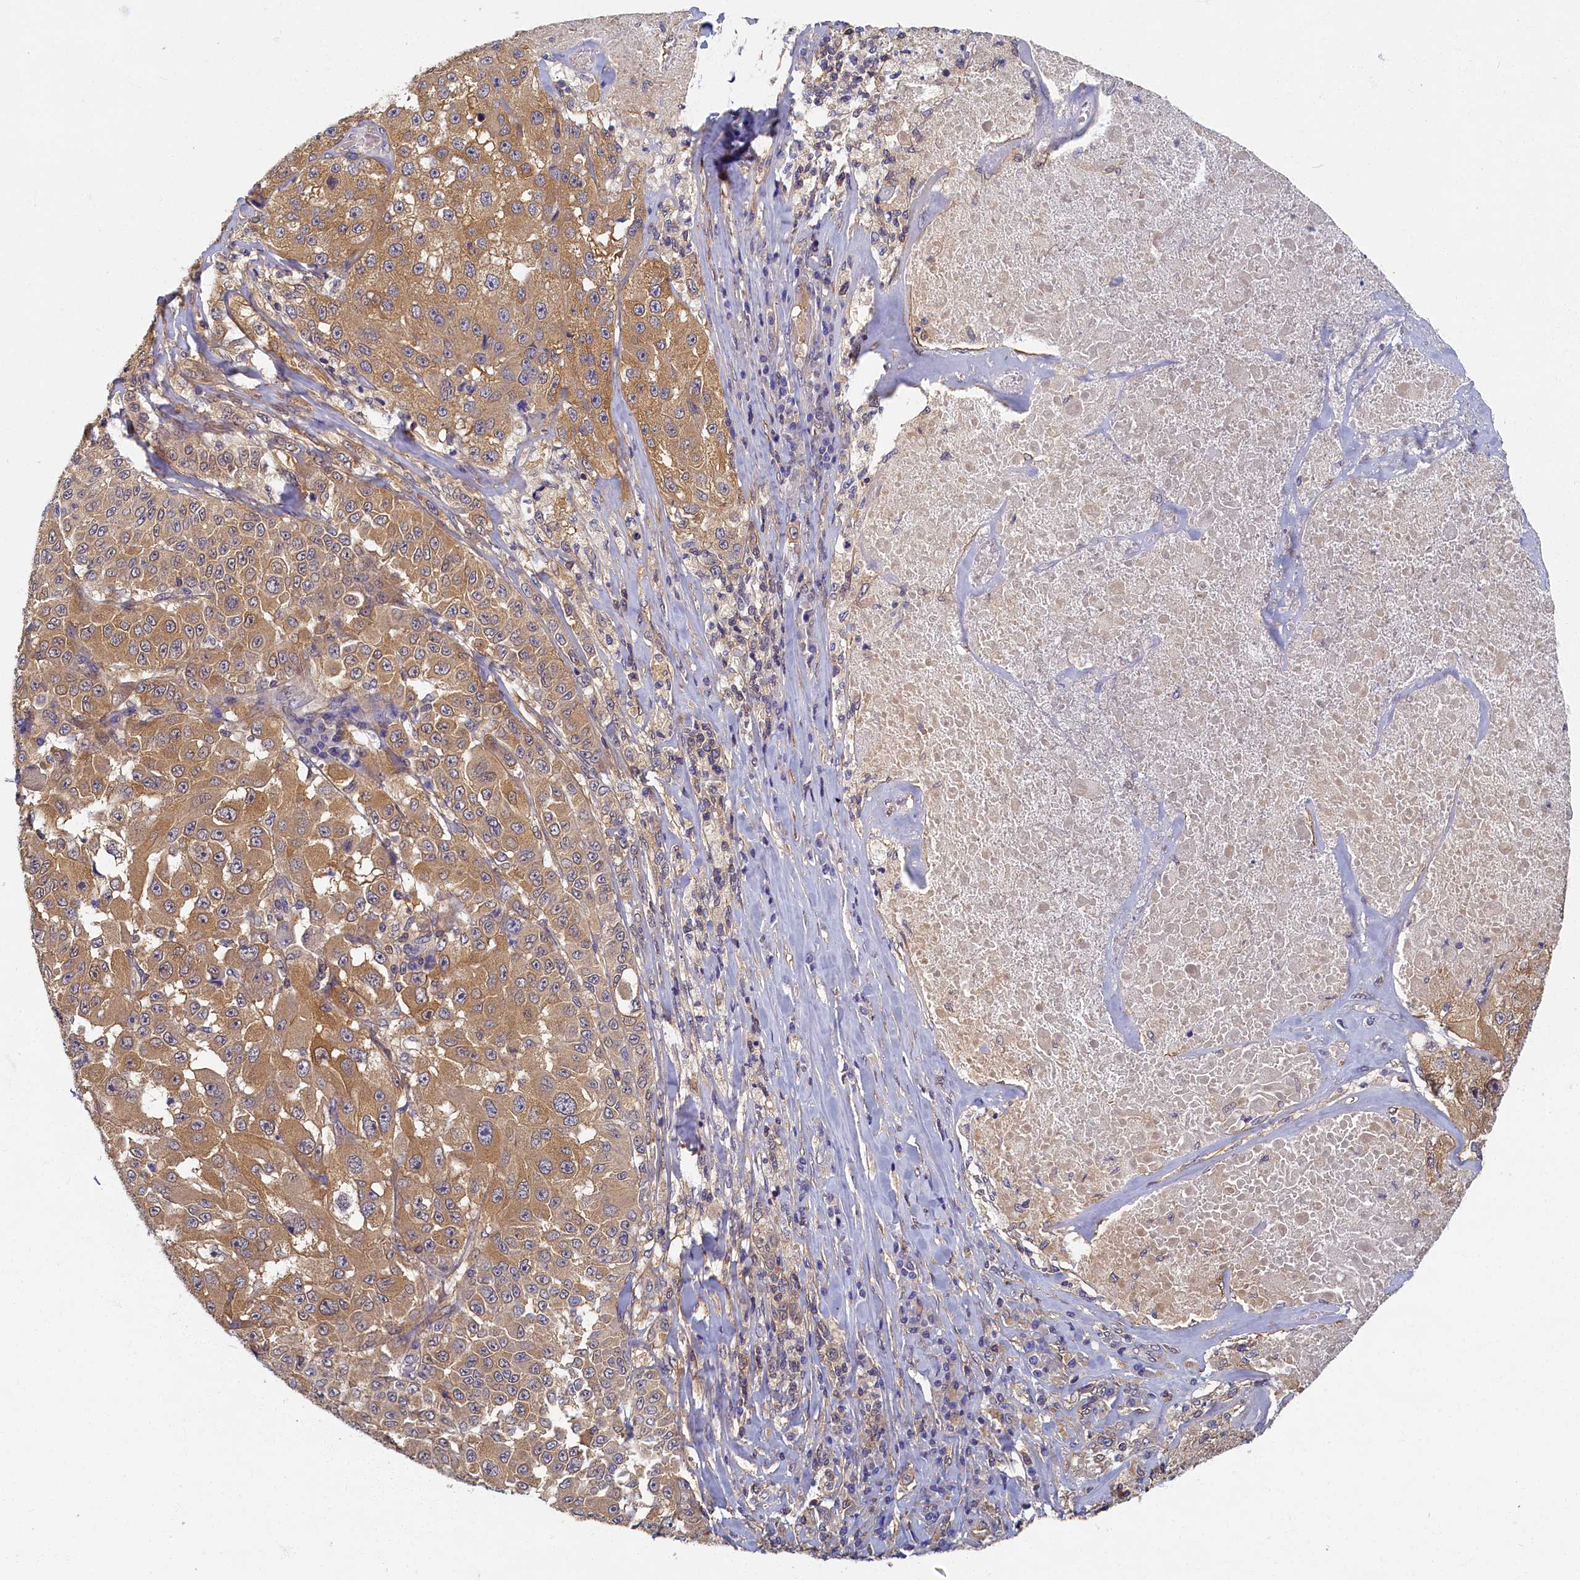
{"staining": {"intensity": "moderate", "quantity": ">75%", "location": "cytoplasmic/membranous"}, "tissue": "melanoma", "cell_type": "Tumor cells", "image_type": "cancer", "snomed": [{"axis": "morphology", "description": "Malignant melanoma, Metastatic site"}, {"axis": "topography", "description": "Lymph node"}], "caption": "Protein expression analysis of human melanoma reveals moderate cytoplasmic/membranous positivity in about >75% of tumor cells.", "gene": "TBCB", "patient": {"sex": "male", "age": 62}}